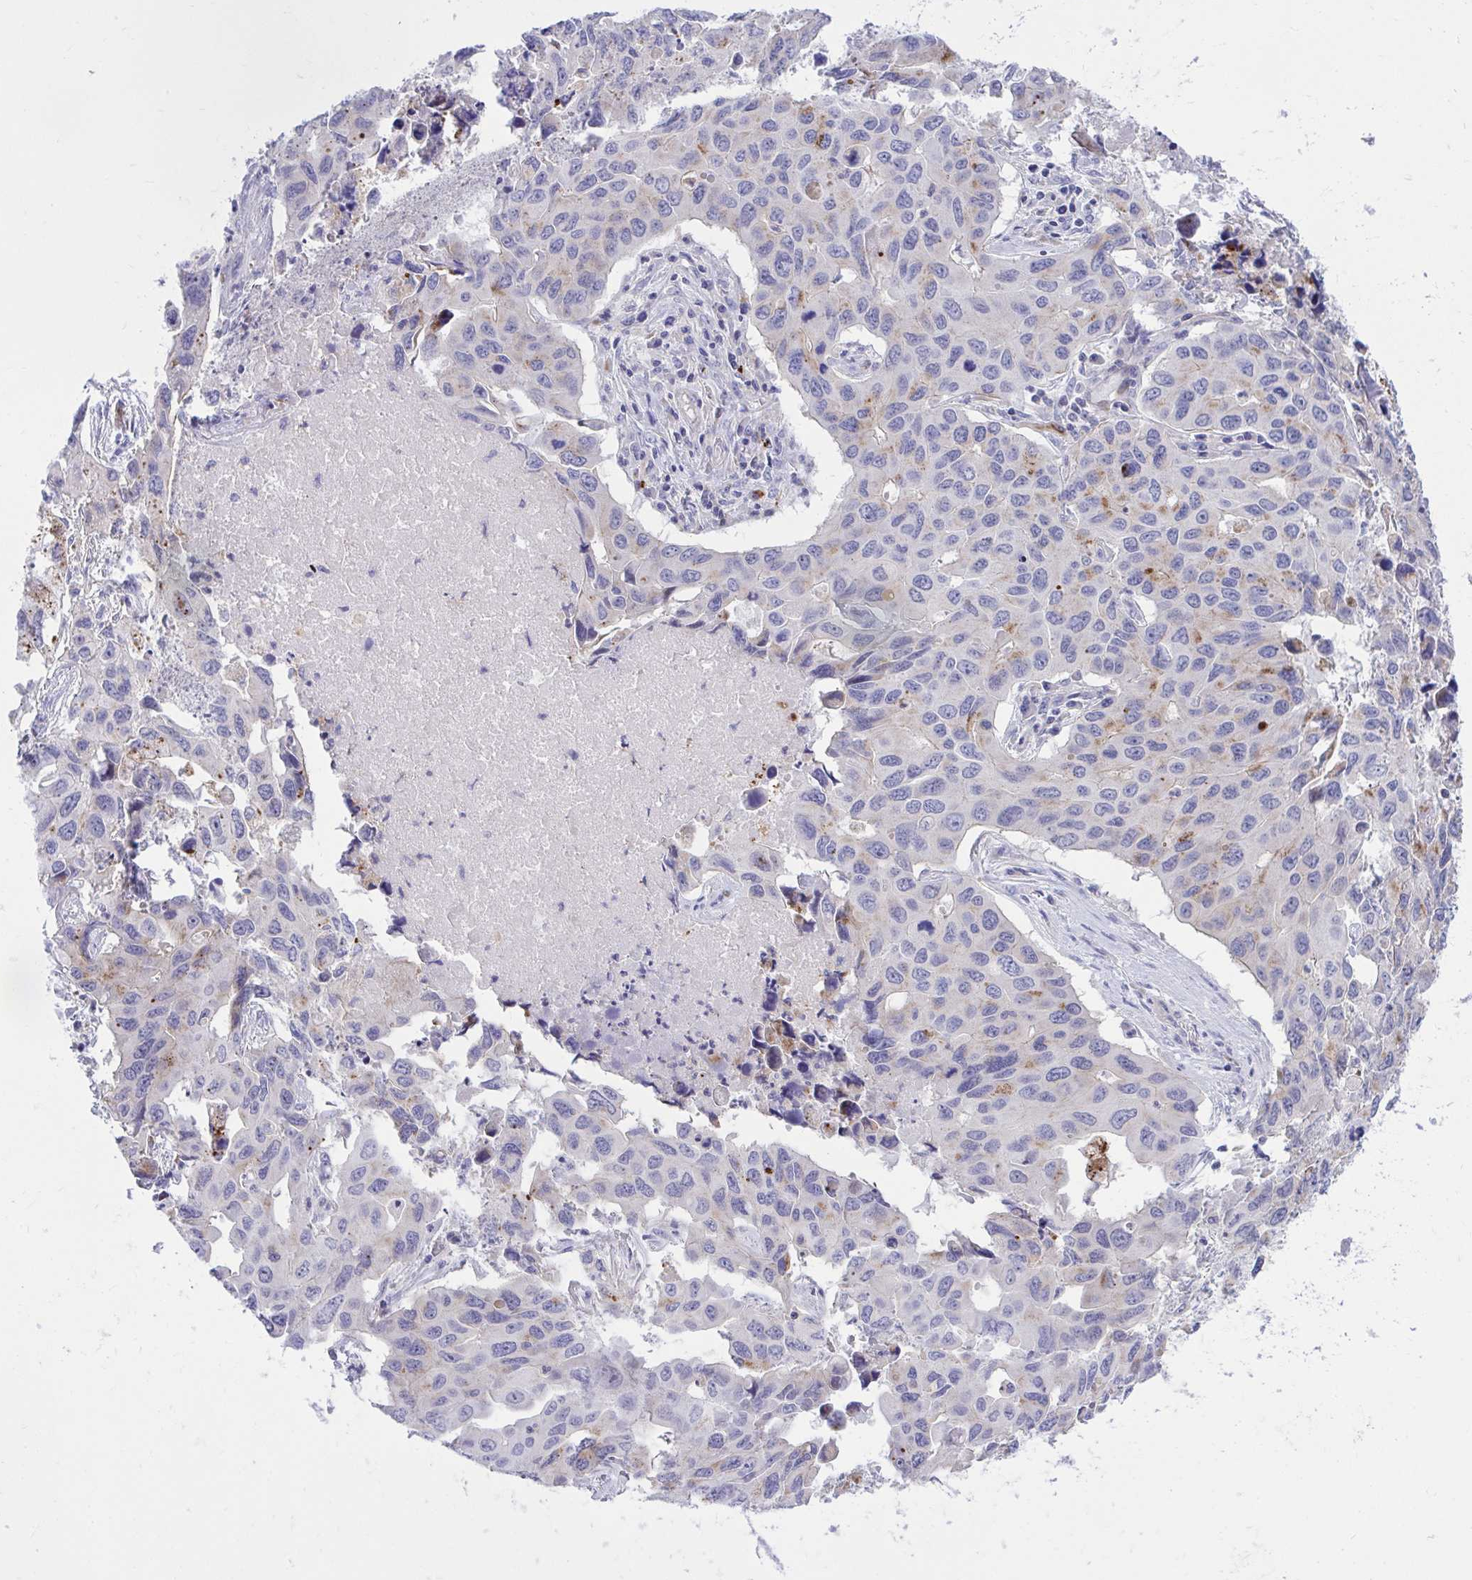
{"staining": {"intensity": "moderate", "quantity": "<25%", "location": "cytoplasmic/membranous"}, "tissue": "lung cancer", "cell_type": "Tumor cells", "image_type": "cancer", "snomed": [{"axis": "morphology", "description": "Adenocarcinoma, NOS"}, {"axis": "topography", "description": "Lung"}], "caption": "The image reveals immunohistochemical staining of adenocarcinoma (lung). There is moderate cytoplasmic/membranous positivity is seen in about <25% of tumor cells. (IHC, brightfield microscopy, high magnification).", "gene": "TP53I11", "patient": {"sex": "male", "age": 64}}